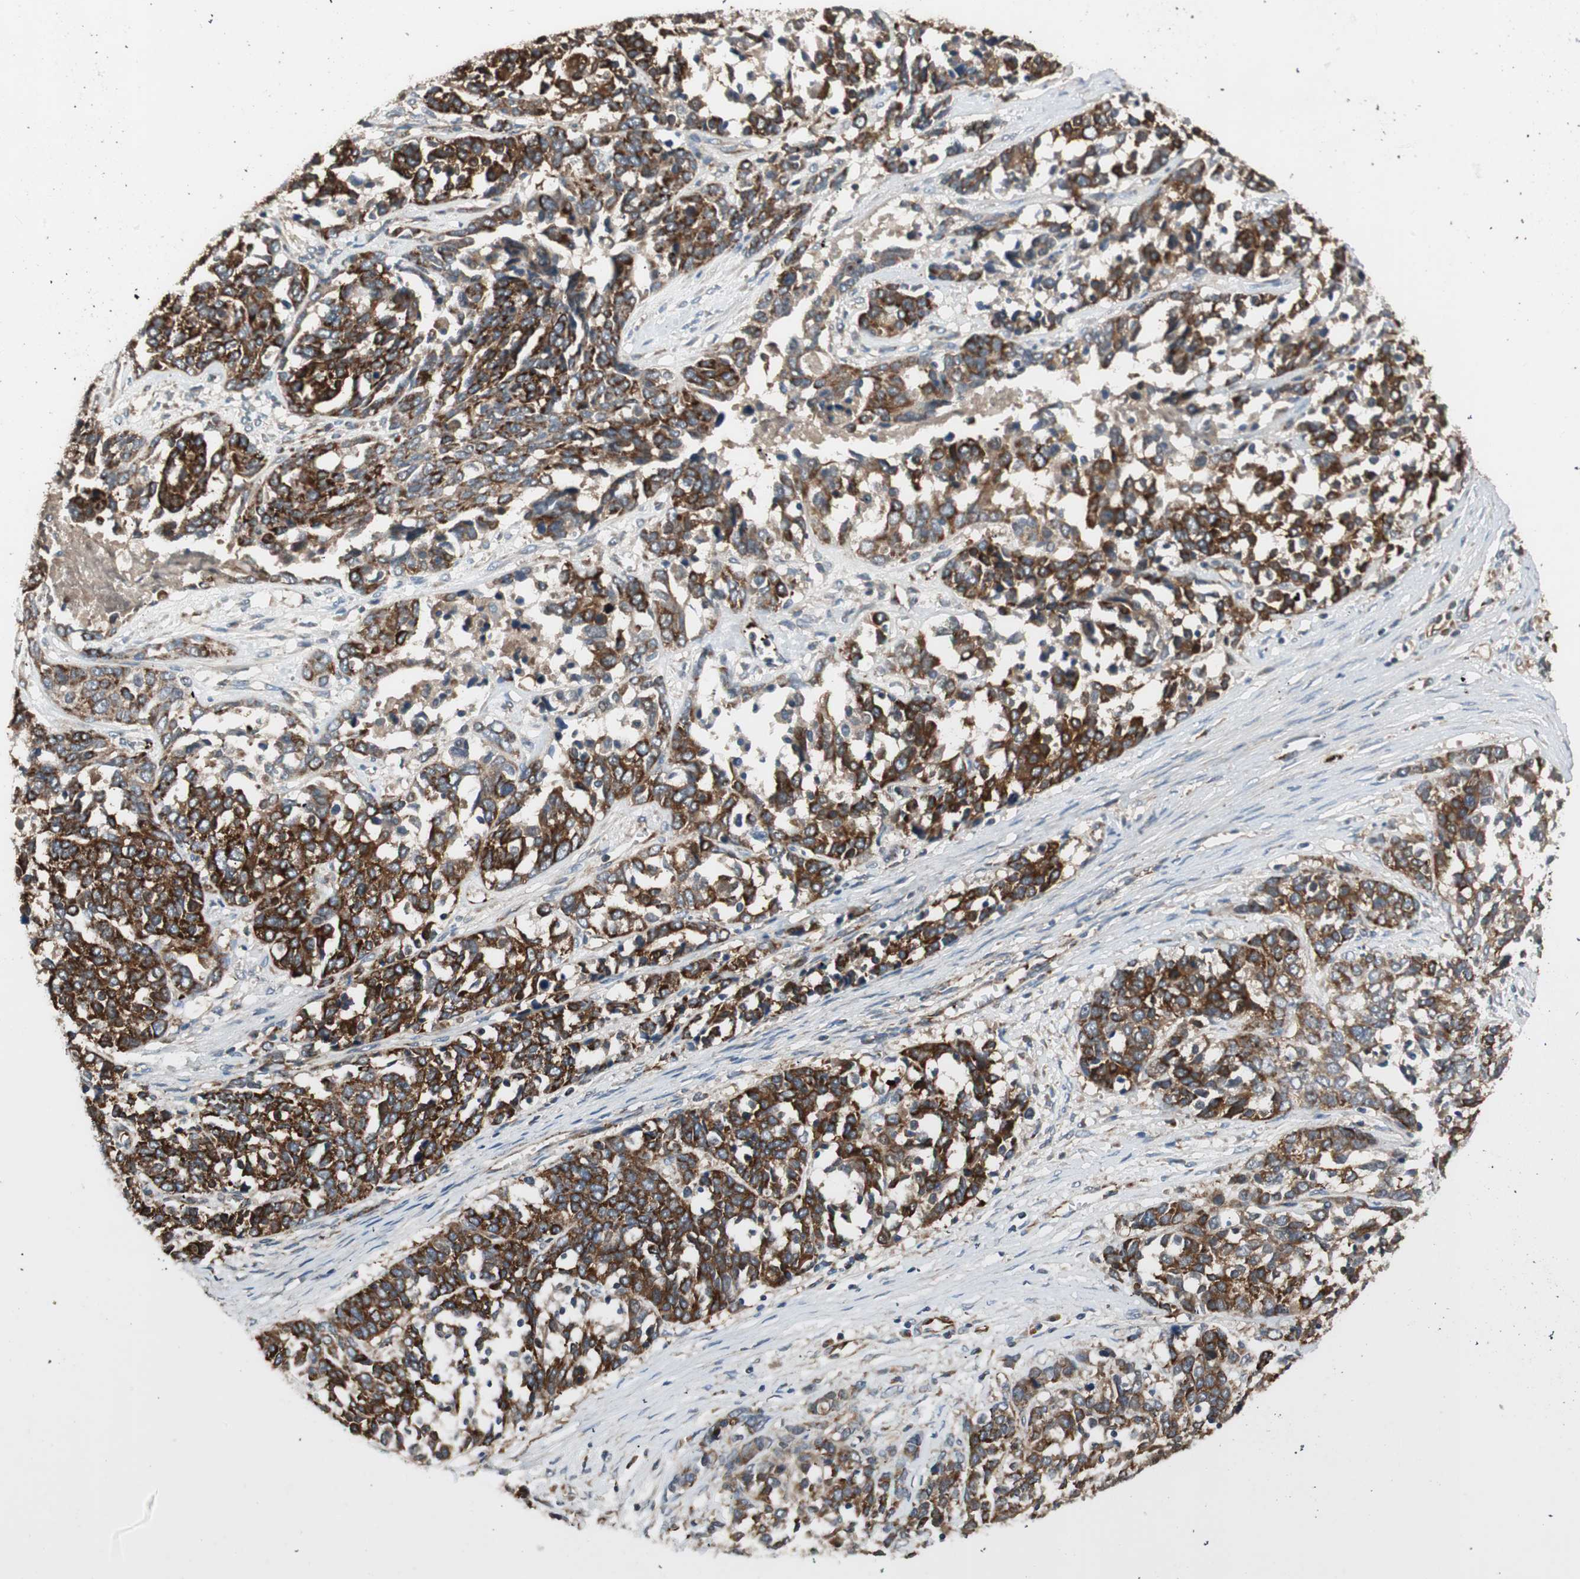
{"staining": {"intensity": "strong", "quantity": ">75%", "location": "cytoplasmic/membranous"}, "tissue": "ovarian cancer", "cell_type": "Tumor cells", "image_type": "cancer", "snomed": [{"axis": "morphology", "description": "Cystadenocarcinoma, serous, NOS"}, {"axis": "topography", "description": "Ovary"}], "caption": "DAB immunohistochemical staining of human serous cystadenocarcinoma (ovarian) shows strong cytoplasmic/membranous protein positivity in about >75% of tumor cells. The protein of interest is stained brown, and the nuclei are stained in blue (DAB (3,3'-diaminobenzidine) IHC with brightfield microscopy, high magnification).", "gene": "AKAP1", "patient": {"sex": "female", "age": 44}}